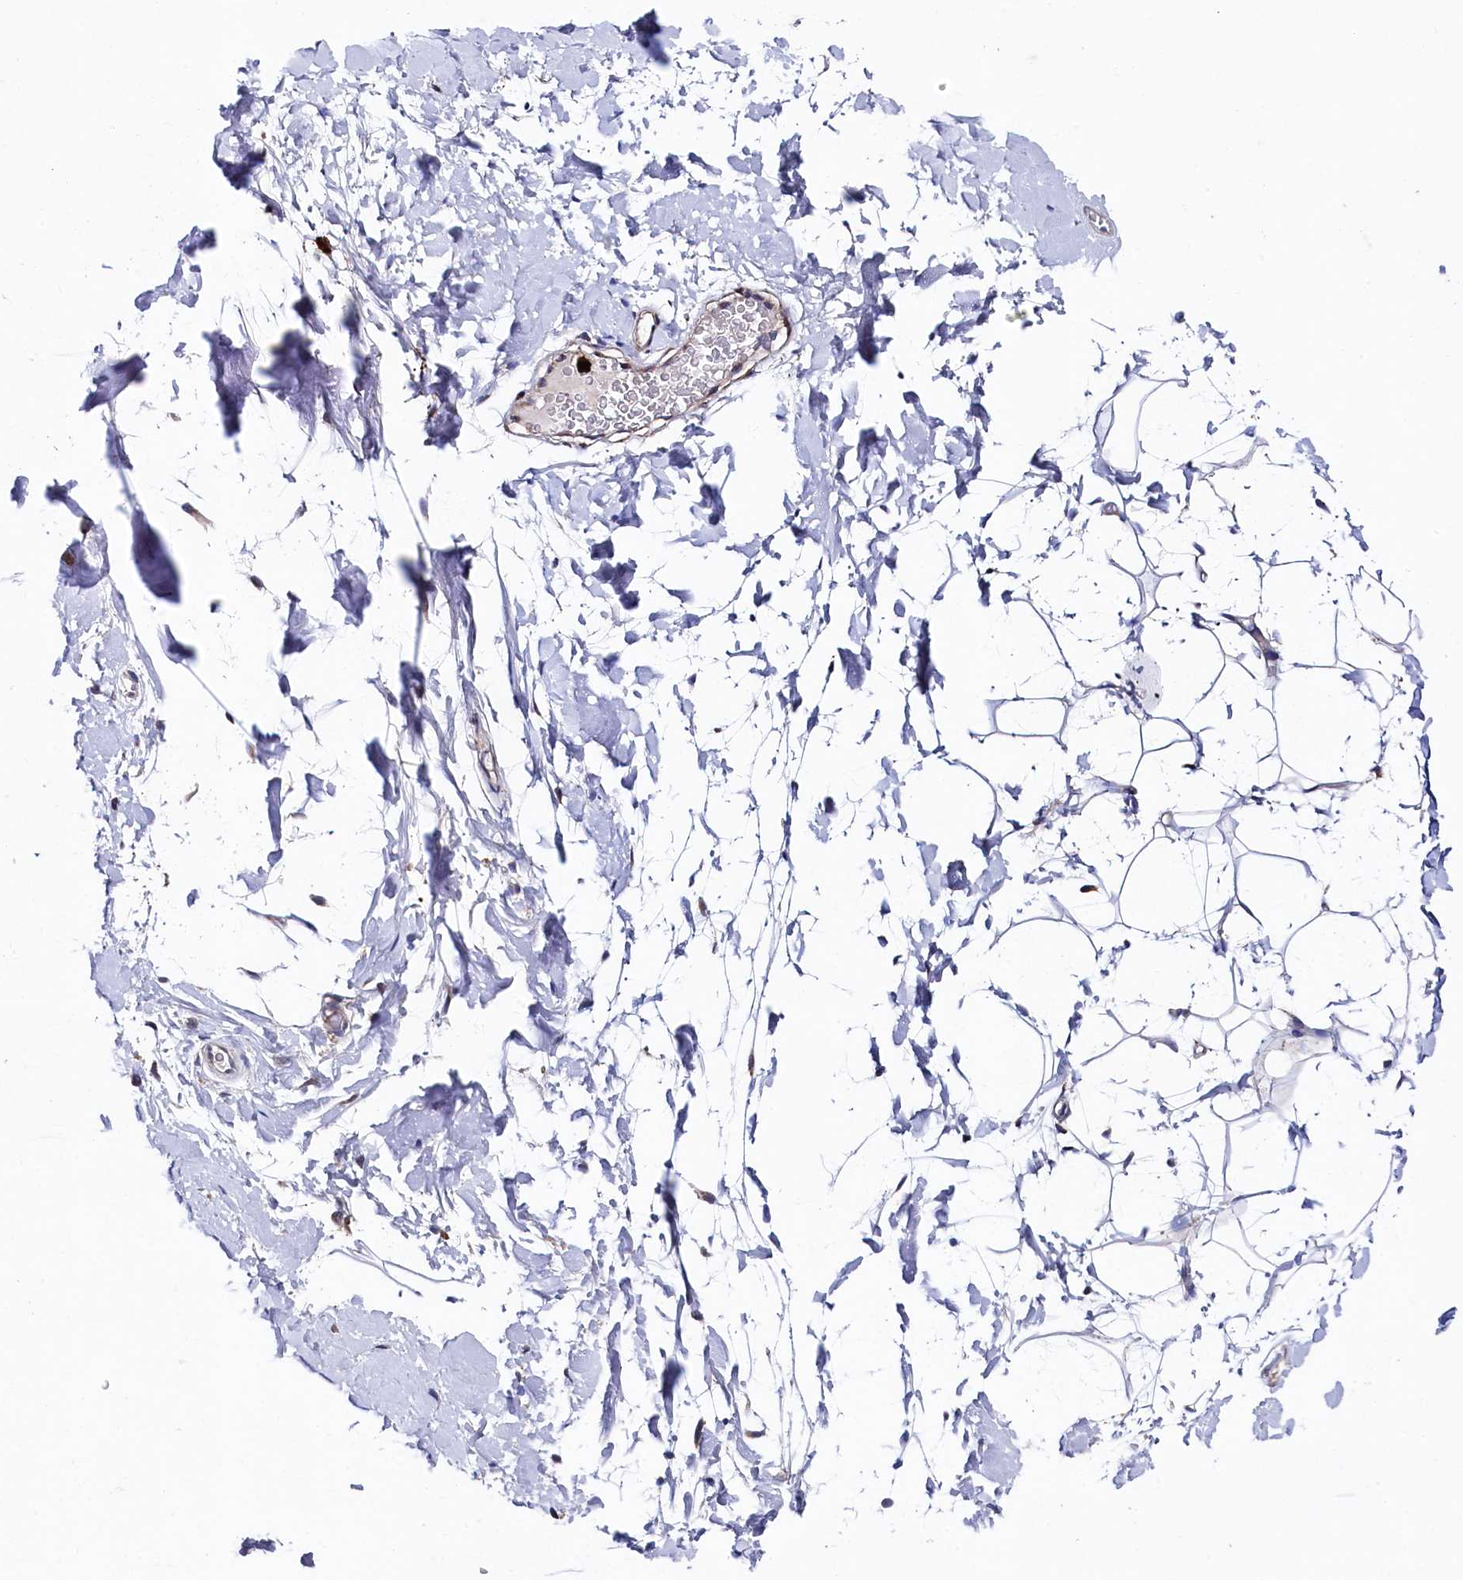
{"staining": {"intensity": "negative", "quantity": "none", "location": "none"}, "tissue": "adipose tissue", "cell_type": "Adipocytes", "image_type": "normal", "snomed": [{"axis": "morphology", "description": "Normal tissue, NOS"}, {"axis": "topography", "description": "Breast"}], "caption": "Unremarkable adipose tissue was stained to show a protein in brown. There is no significant positivity in adipocytes.", "gene": "CHCHD1", "patient": {"sex": "female", "age": 26}}